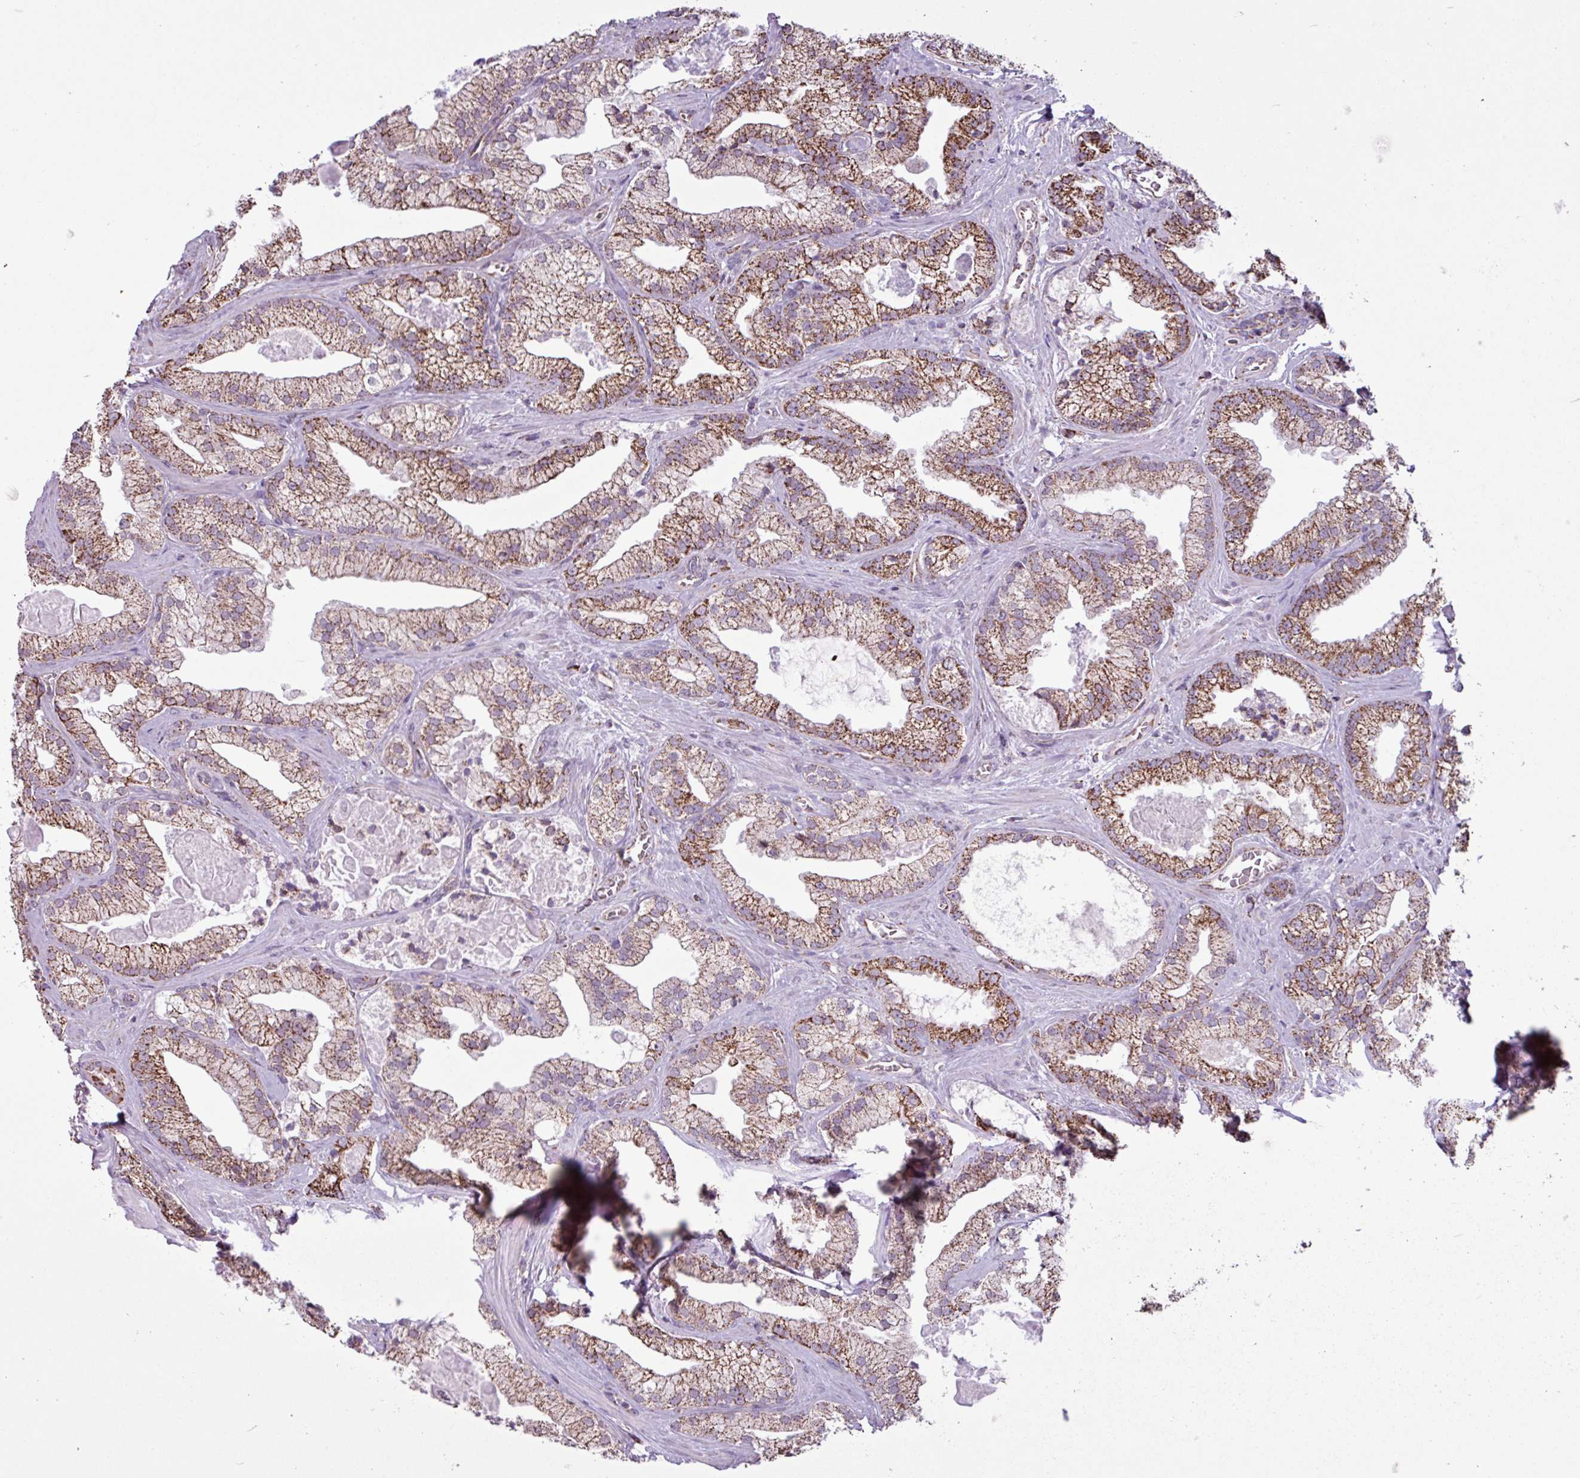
{"staining": {"intensity": "strong", "quantity": ">75%", "location": "cytoplasmic/membranous"}, "tissue": "prostate cancer", "cell_type": "Tumor cells", "image_type": "cancer", "snomed": [{"axis": "morphology", "description": "Adenocarcinoma, High grade"}, {"axis": "topography", "description": "Prostate"}], "caption": "A photomicrograph of prostate adenocarcinoma (high-grade) stained for a protein exhibits strong cytoplasmic/membranous brown staining in tumor cells. The protein is shown in brown color, while the nuclei are stained blue.", "gene": "ALG8", "patient": {"sex": "male", "age": 68}}